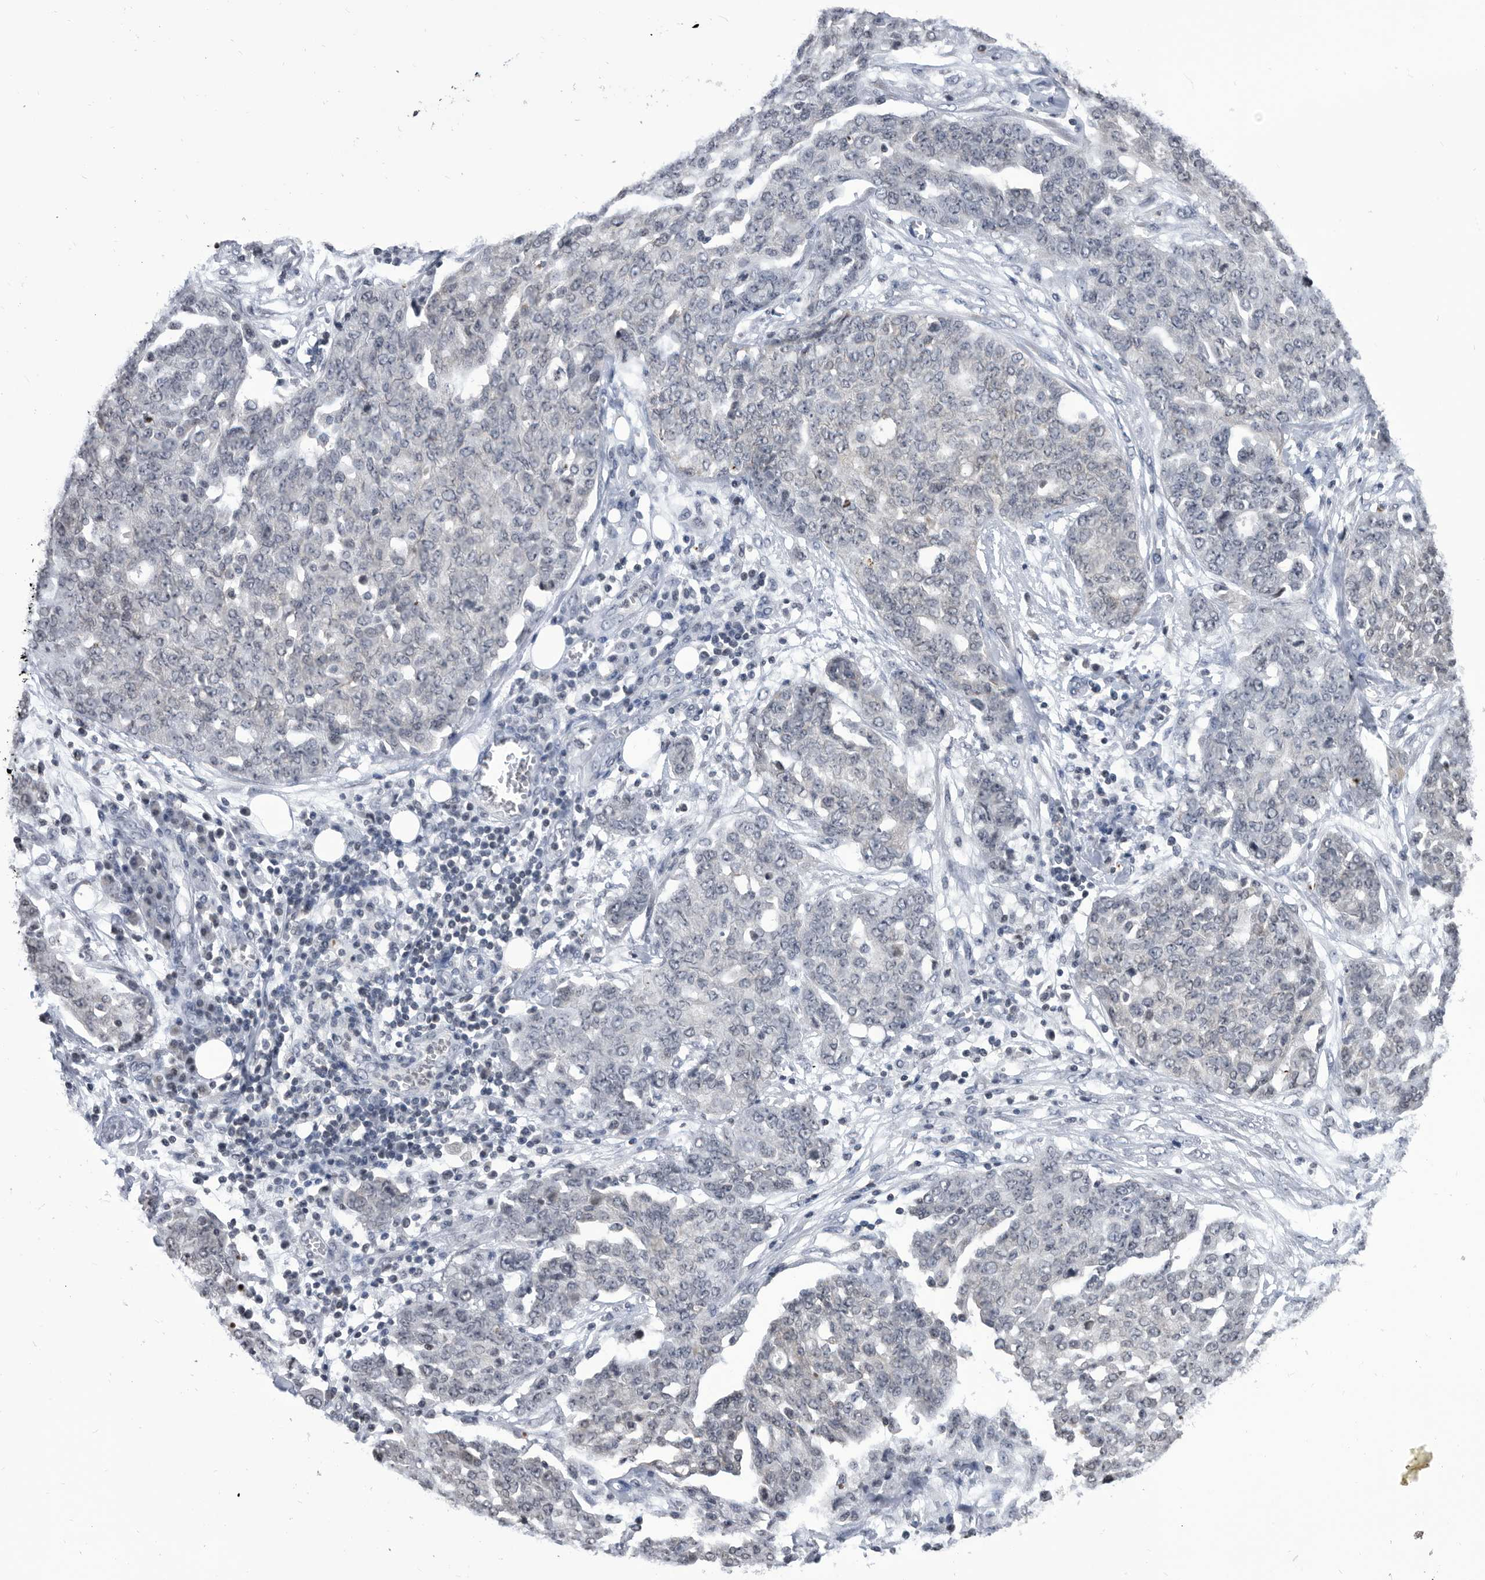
{"staining": {"intensity": "negative", "quantity": "none", "location": "none"}, "tissue": "ovarian cancer", "cell_type": "Tumor cells", "image_type": "cancer", "snomed": [{"axis": "morphology", "description": "Cystadenocarcinoma, serous, NOS"}, {"axis": "topography", "description": "Soft tissue"}, {"axis": "topography", "description": "Ovary"}], "caption": "Ovarian serous cystadenocarcinoma was stained to show a protein in brown. There is no significant positivity in tumor cells.", "gene": "TSTD1", "patient": {"sex": "female", "age": 57}}